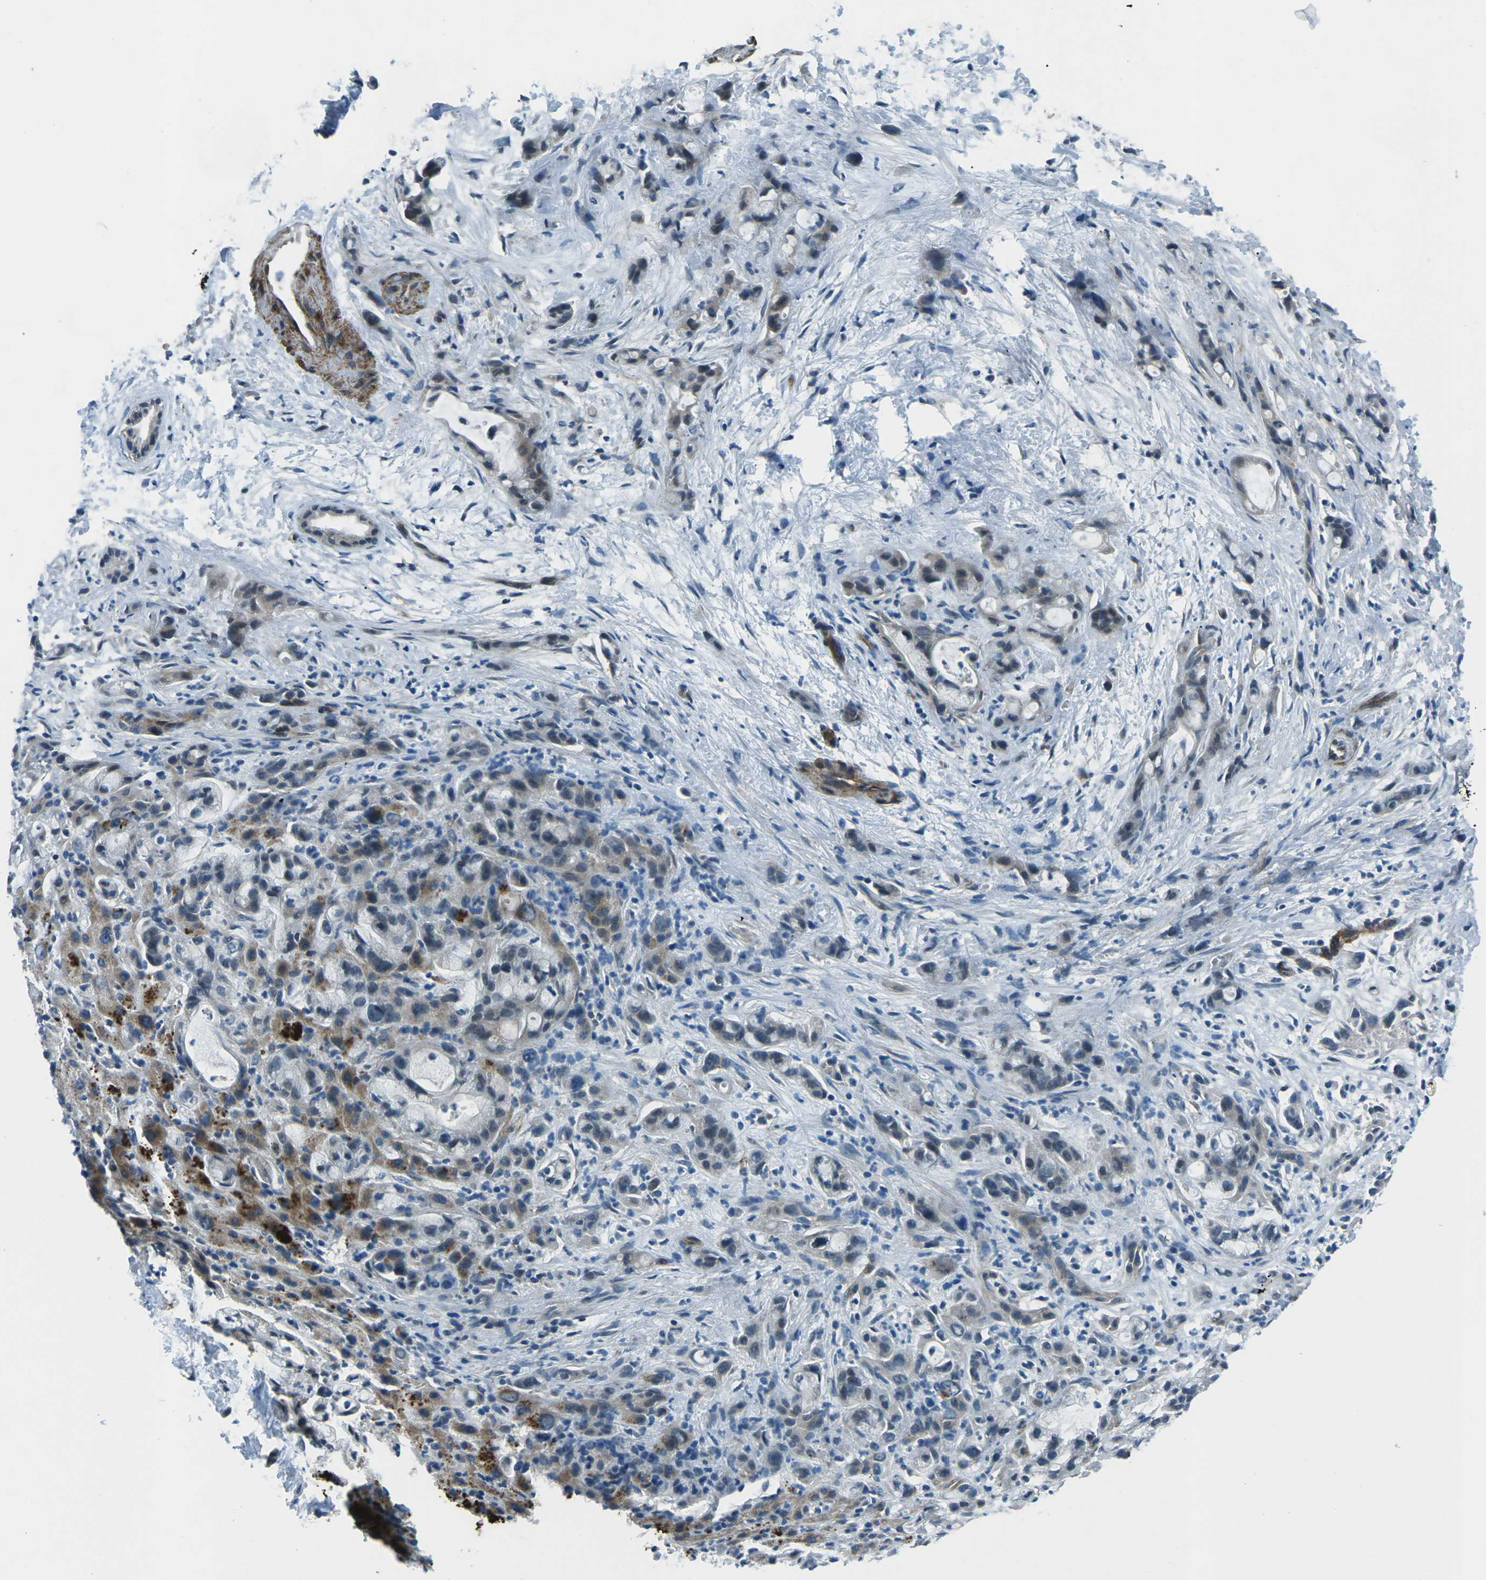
{"staining": {"intensity": "moderate", "quantity": "25%-75%", "location": "cytoplasmic/membranous"}, "tissue": "liver cancer", "cell_type": "Tumor cells", "image_type": "cancer", "snomed": [{"axis": "morphology", "description": "Cholangiocarcinoma"}, {"axis": "topography", "description": "Liver"}], "caption": "Immunohistochemical staining of cholangiocarcinoma (liver) exhibits medium levels of moderate cytoplasmic/membranous expression in about 25%-75% of tumor cells.", "gene": "AFAP1", "patient": {"sex": "female", "age": 72}}